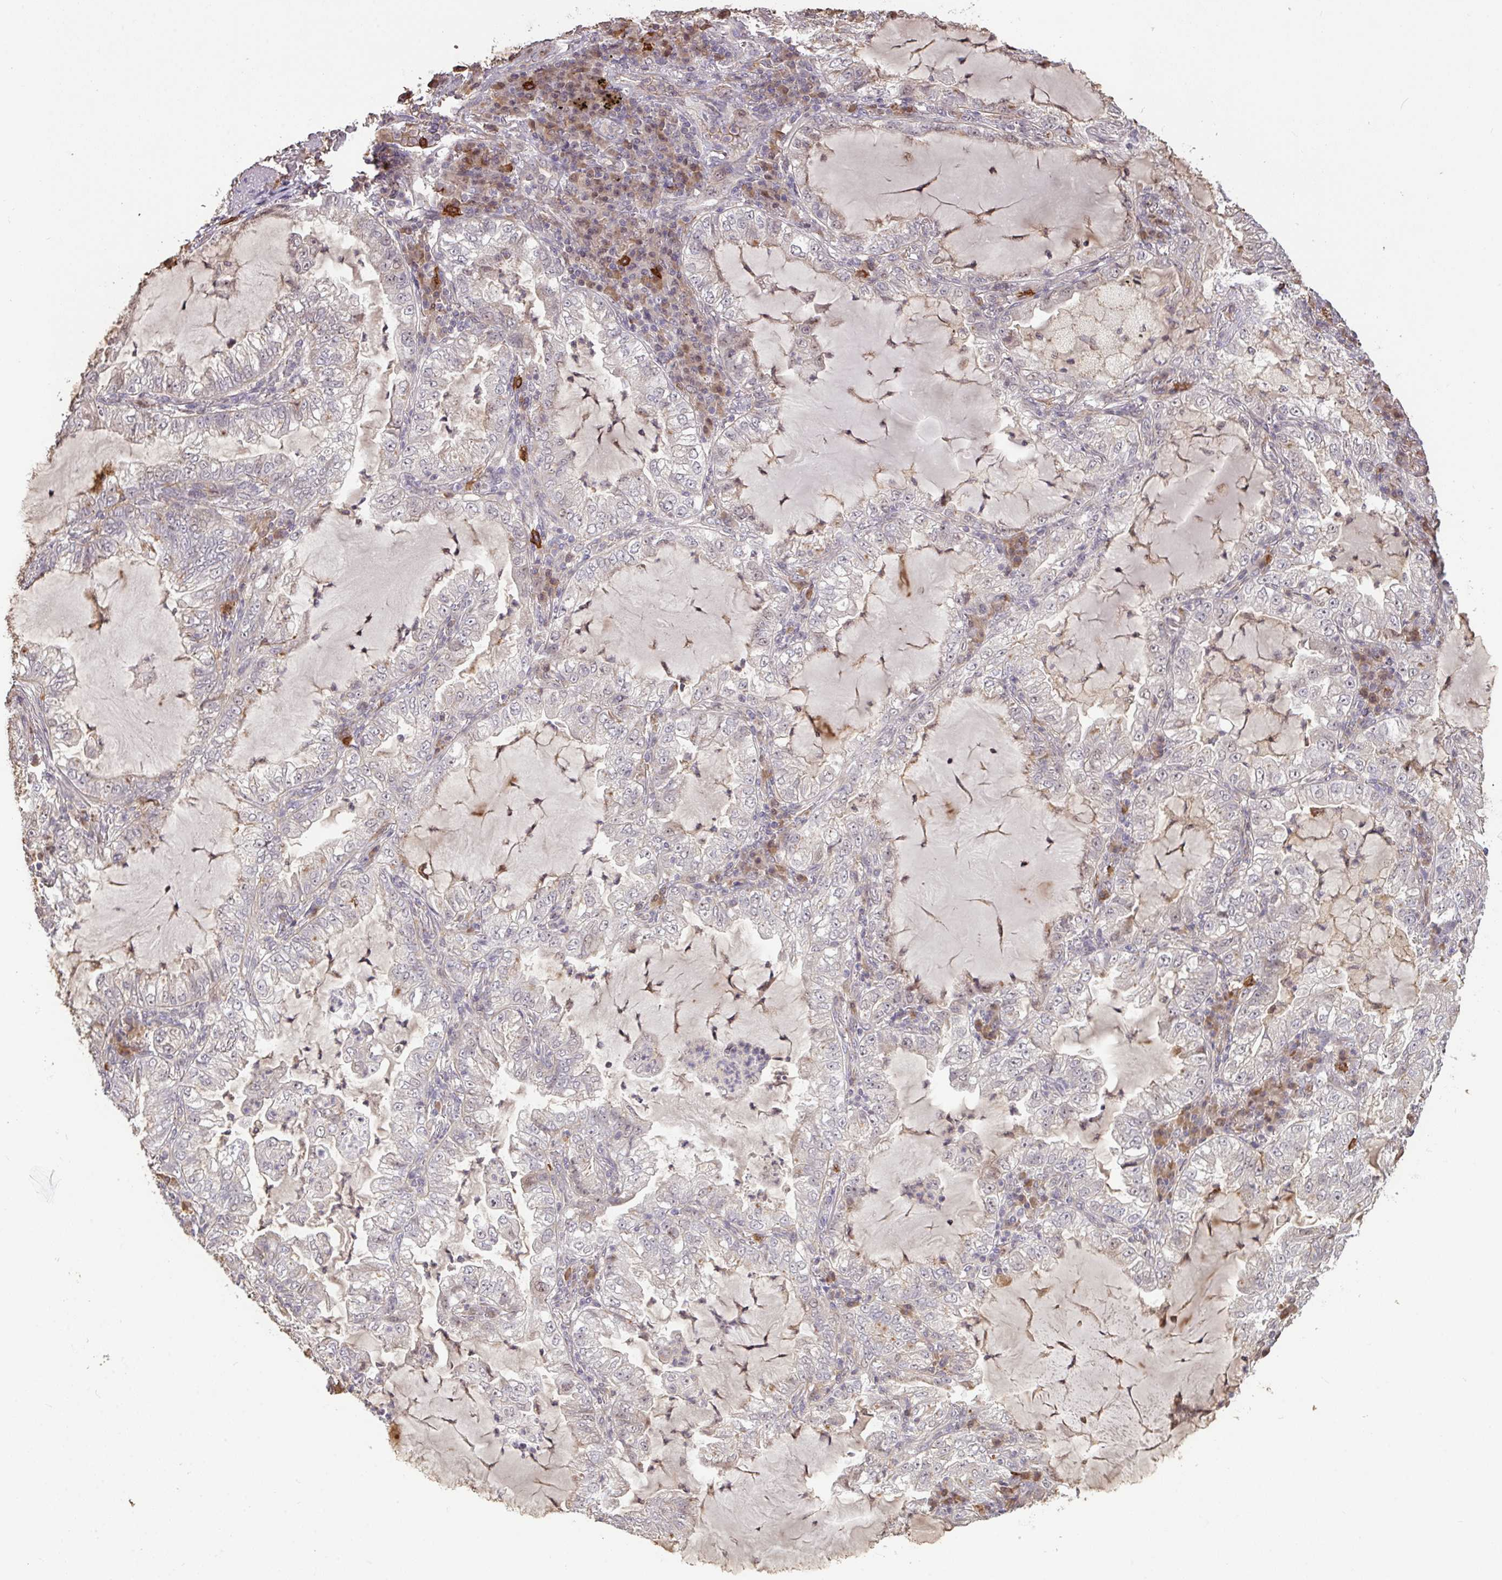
{"staining": {"intensity": "negative", "quantity": "none", "location": "none"}, "tissue": "lung cancer", "cell_type": "Tumor cells", "image_type": "cancer", "snomed": [{"axis": "morphology", "description": "Adenocarcinoma, NOS"}, {"axis": "topography", "description": "Lung"}], "caption": "Immunohistochemistry (IHC) image of human lung cancer (adenocarcinoma) stained for a protein (brown), which exhibits no staining in tumor cells.", "gene": "FCER1A", "patient": {"sex": "female", "age": 73}}